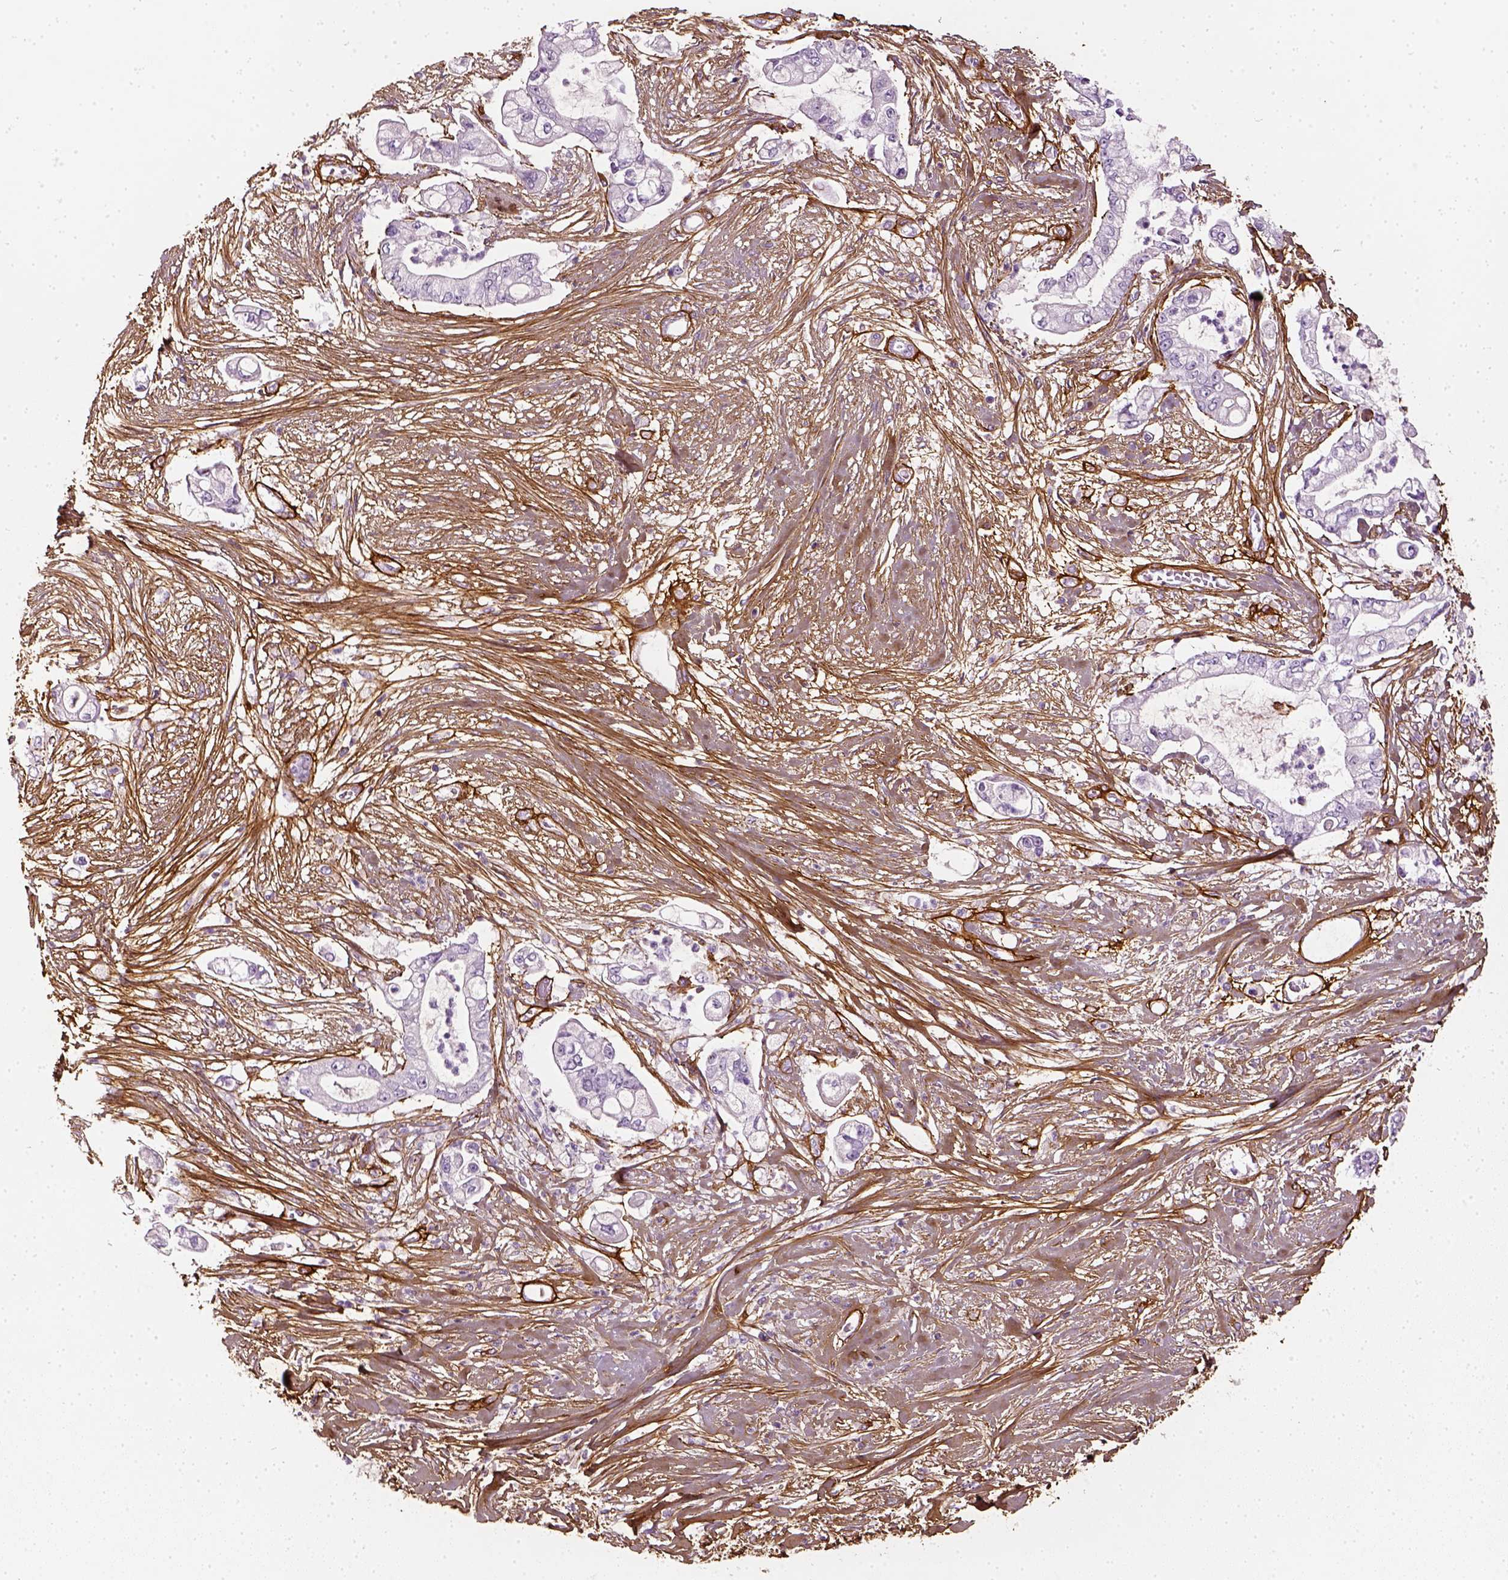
{"staining": {"intensity": "negative", "quantity": "none", "location": "none"}, "tissue": "pancreatic cancer", "cell_type": "Tumor cells", "image_type": "cancer", "snomed": [{"axis": "morphology", "description": "Adenocarcinoma, NOS"}, {"axis": "topography", "description": "Pancreas"}], "caption": "Human pancreatic cancer (adenocarcinoma) stained for a protein using immunohistochemistry exhibits no positivity in tumor cells.", "gene": "COL6A2", "patient": {"sex": "female", "age": 69}}